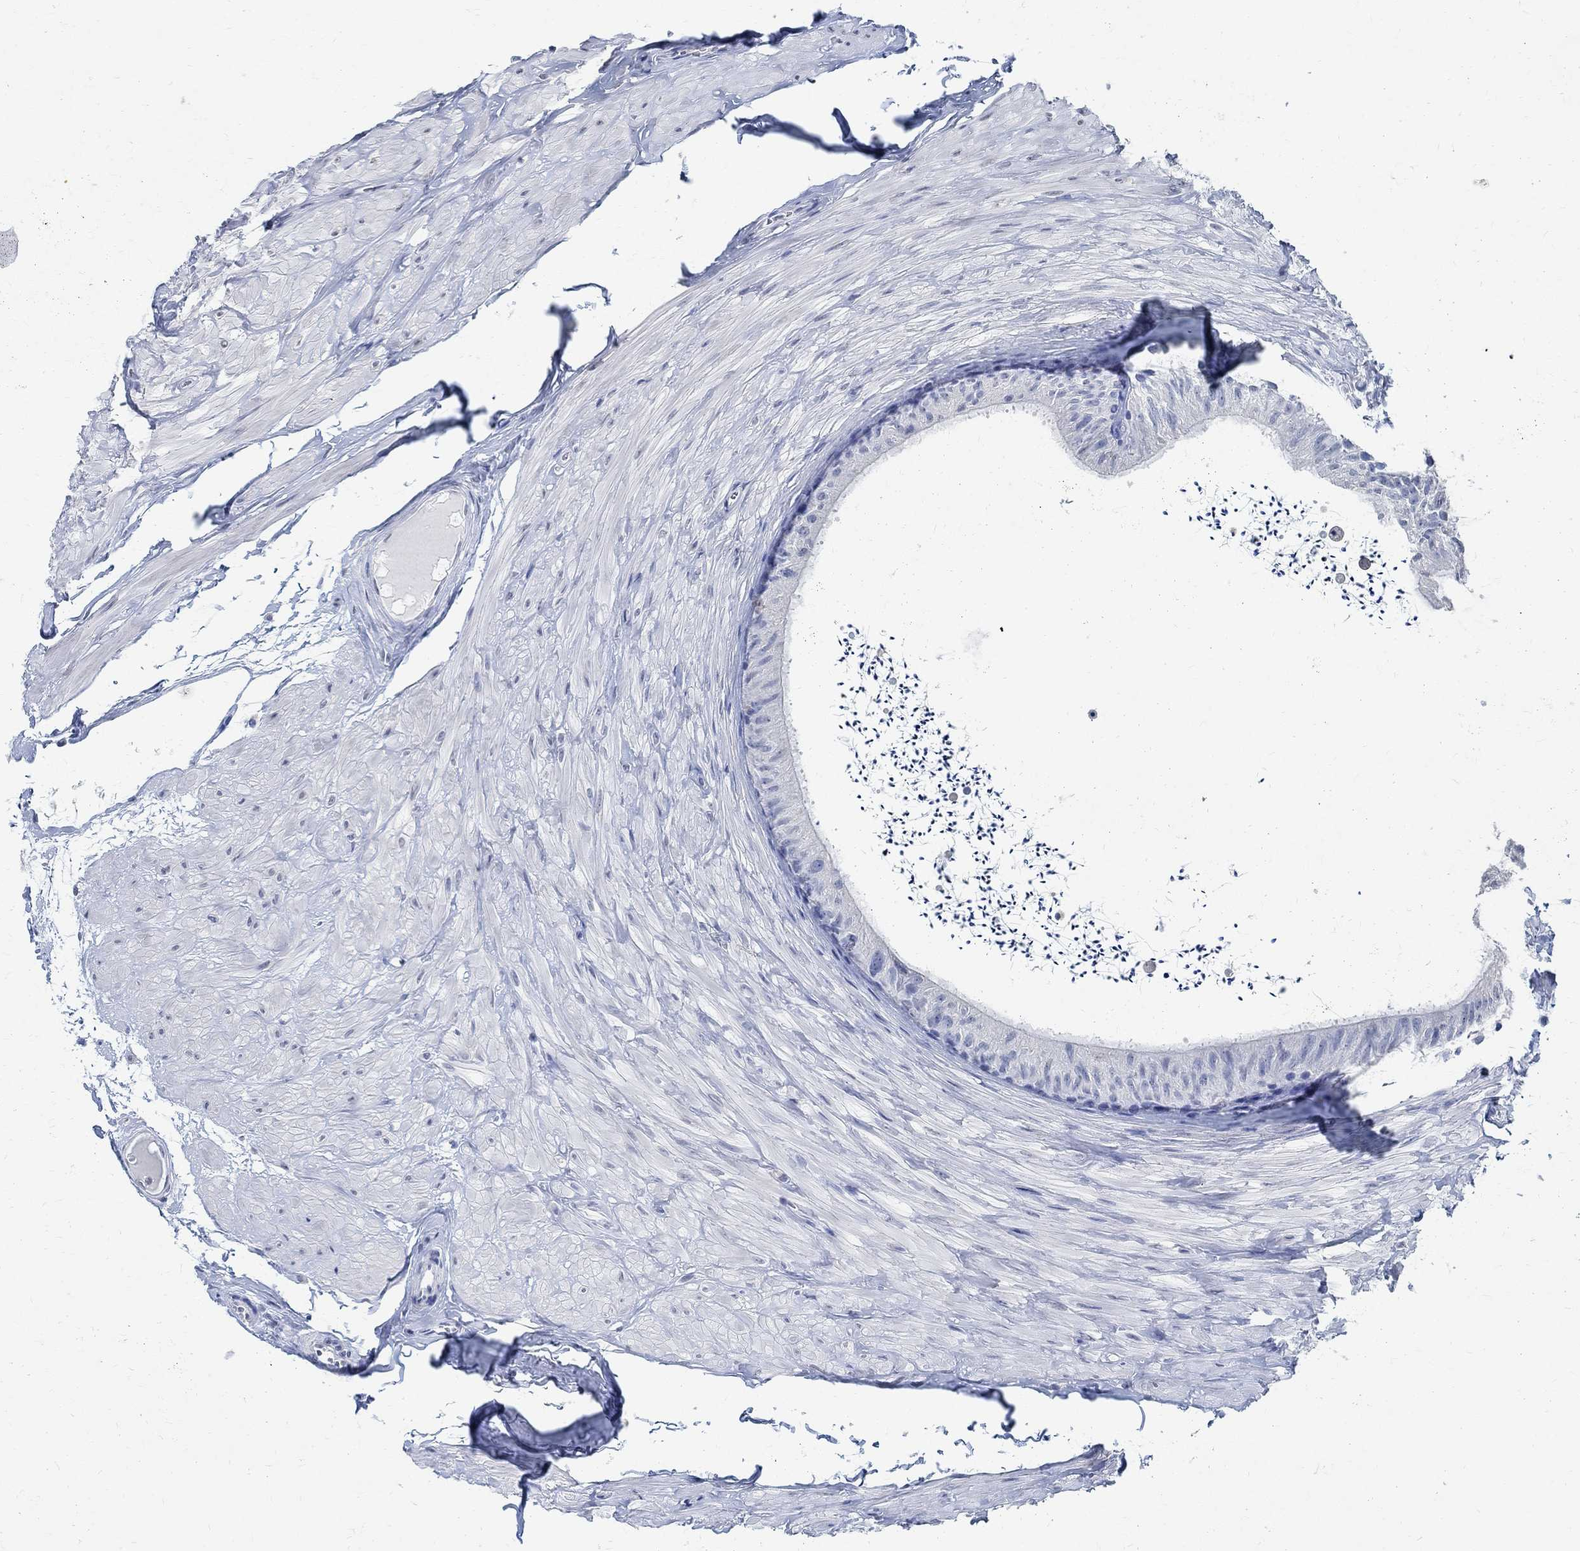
{"staining": {"intensity": "negative", "quantity": "none", "location": "none"}, "tissue": "epididymis", "cell_type": "Glandular cells", "image_type": "normal", "snomed": [{"axis": "morphology", "description": "Normal tissue, NOS"}, {"axis": "topography", "description": "Epididymis"}], "caption": "High power microscopy histopathology image of an immunohistochemistry (IHC) micrograph of benign epididymis, revealing no significant expression in glandular cells.", "gene": "TMEM221", "patient": {"sex": "male", "age": 32}}